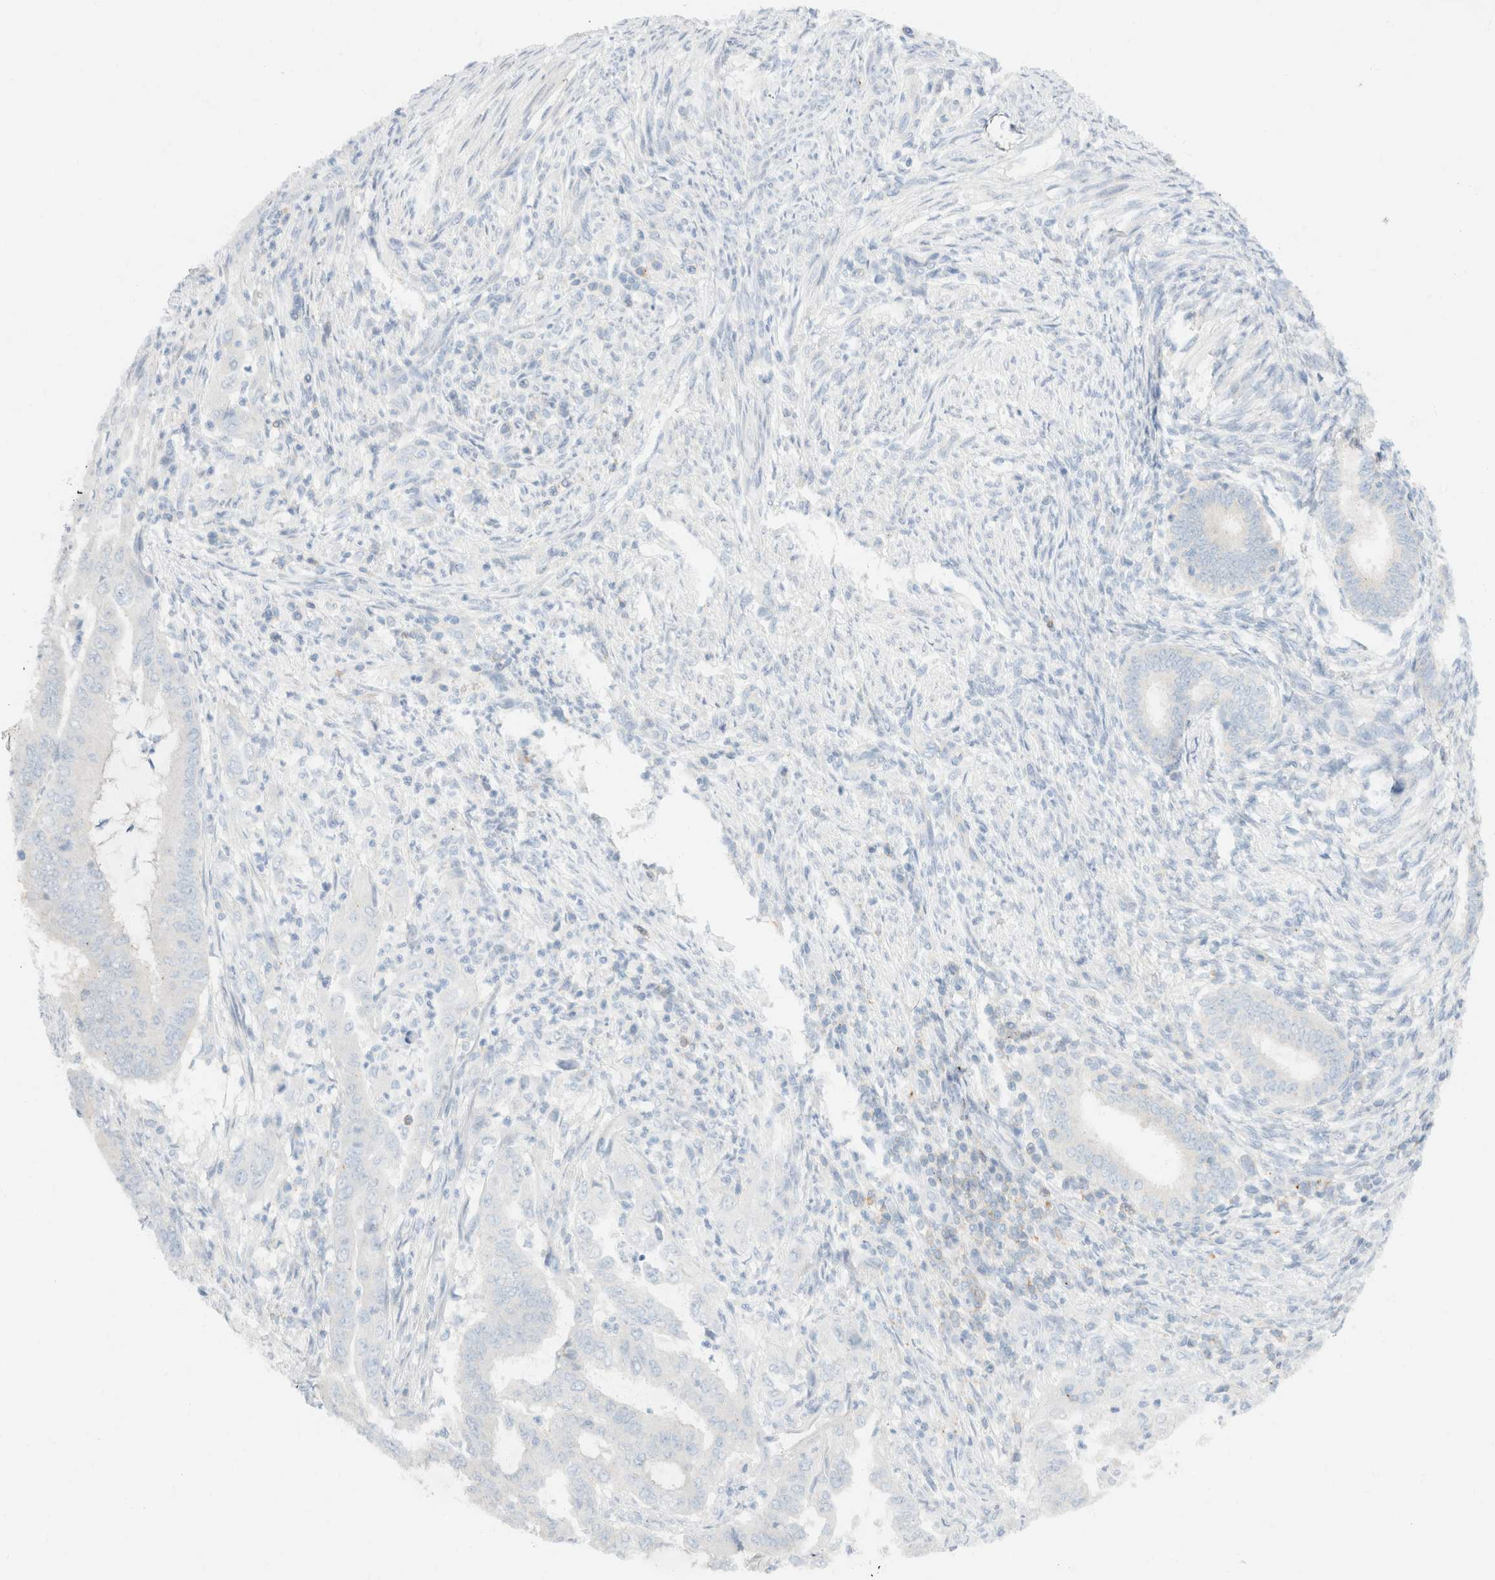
{"staining": {"intensity": "negative", "quantity": "none", "location": "none"}, "tissue": "endometrial cancer", "cell_type": "Tumor cells", "image_type": "cancer", "snomed": [{"axis": "morphology", "description": "Adenocarcinoma, NOS"}, {"axis": "topography", "description": "Endometrium"}], "caption": "An IHC image of endometrial cancer (adenocarcinoma) is shown. There is no staining in tumor cells of endometrial cancer (adenocarcinoma).", "gene": "SH3GLB2", "patient": {"sex": "female", "age": 51}}